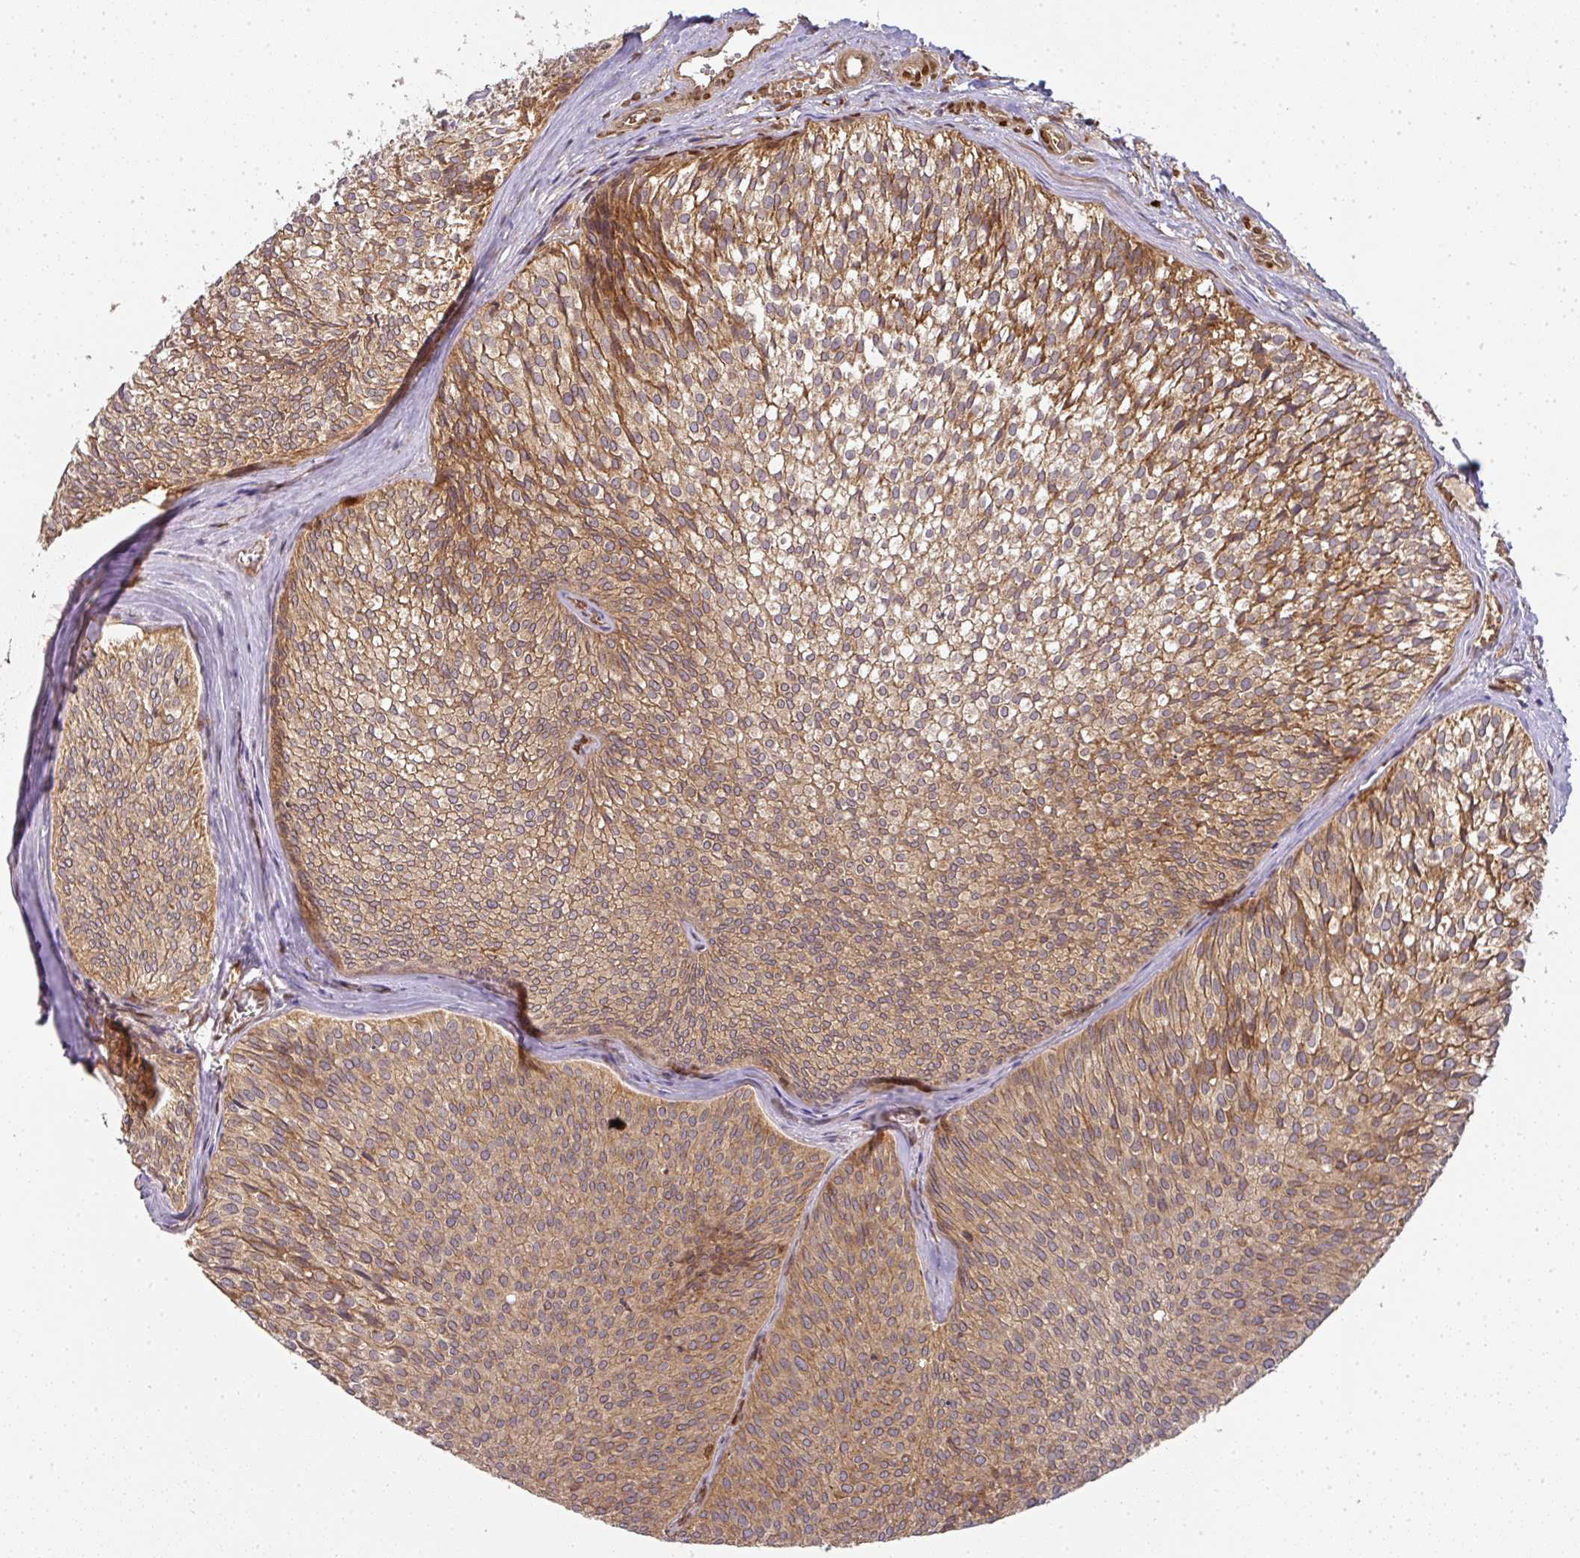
{"staining": {"intensity": "moderate", "quantity": ">75%", "location": "cytoplasmic/membranous"}, "tissue": "urothelial cancer", "cell_type": "Tumor cells", "image_type": "cancer", "snomed": [{"axis": "morphology", "description": "Urothelial carcinoma, Low grade"}, {"axis": "topography", "description": "Urinary bladder"}], "caption": "Urothelial cancer was stained to show a protein in brown. There is medium levels of moderate cytoplasmic/membranous positivity in about >75% of tumor cells.", "gene": "MALSU1", "patient": {"sex": "male", "age": 91}}